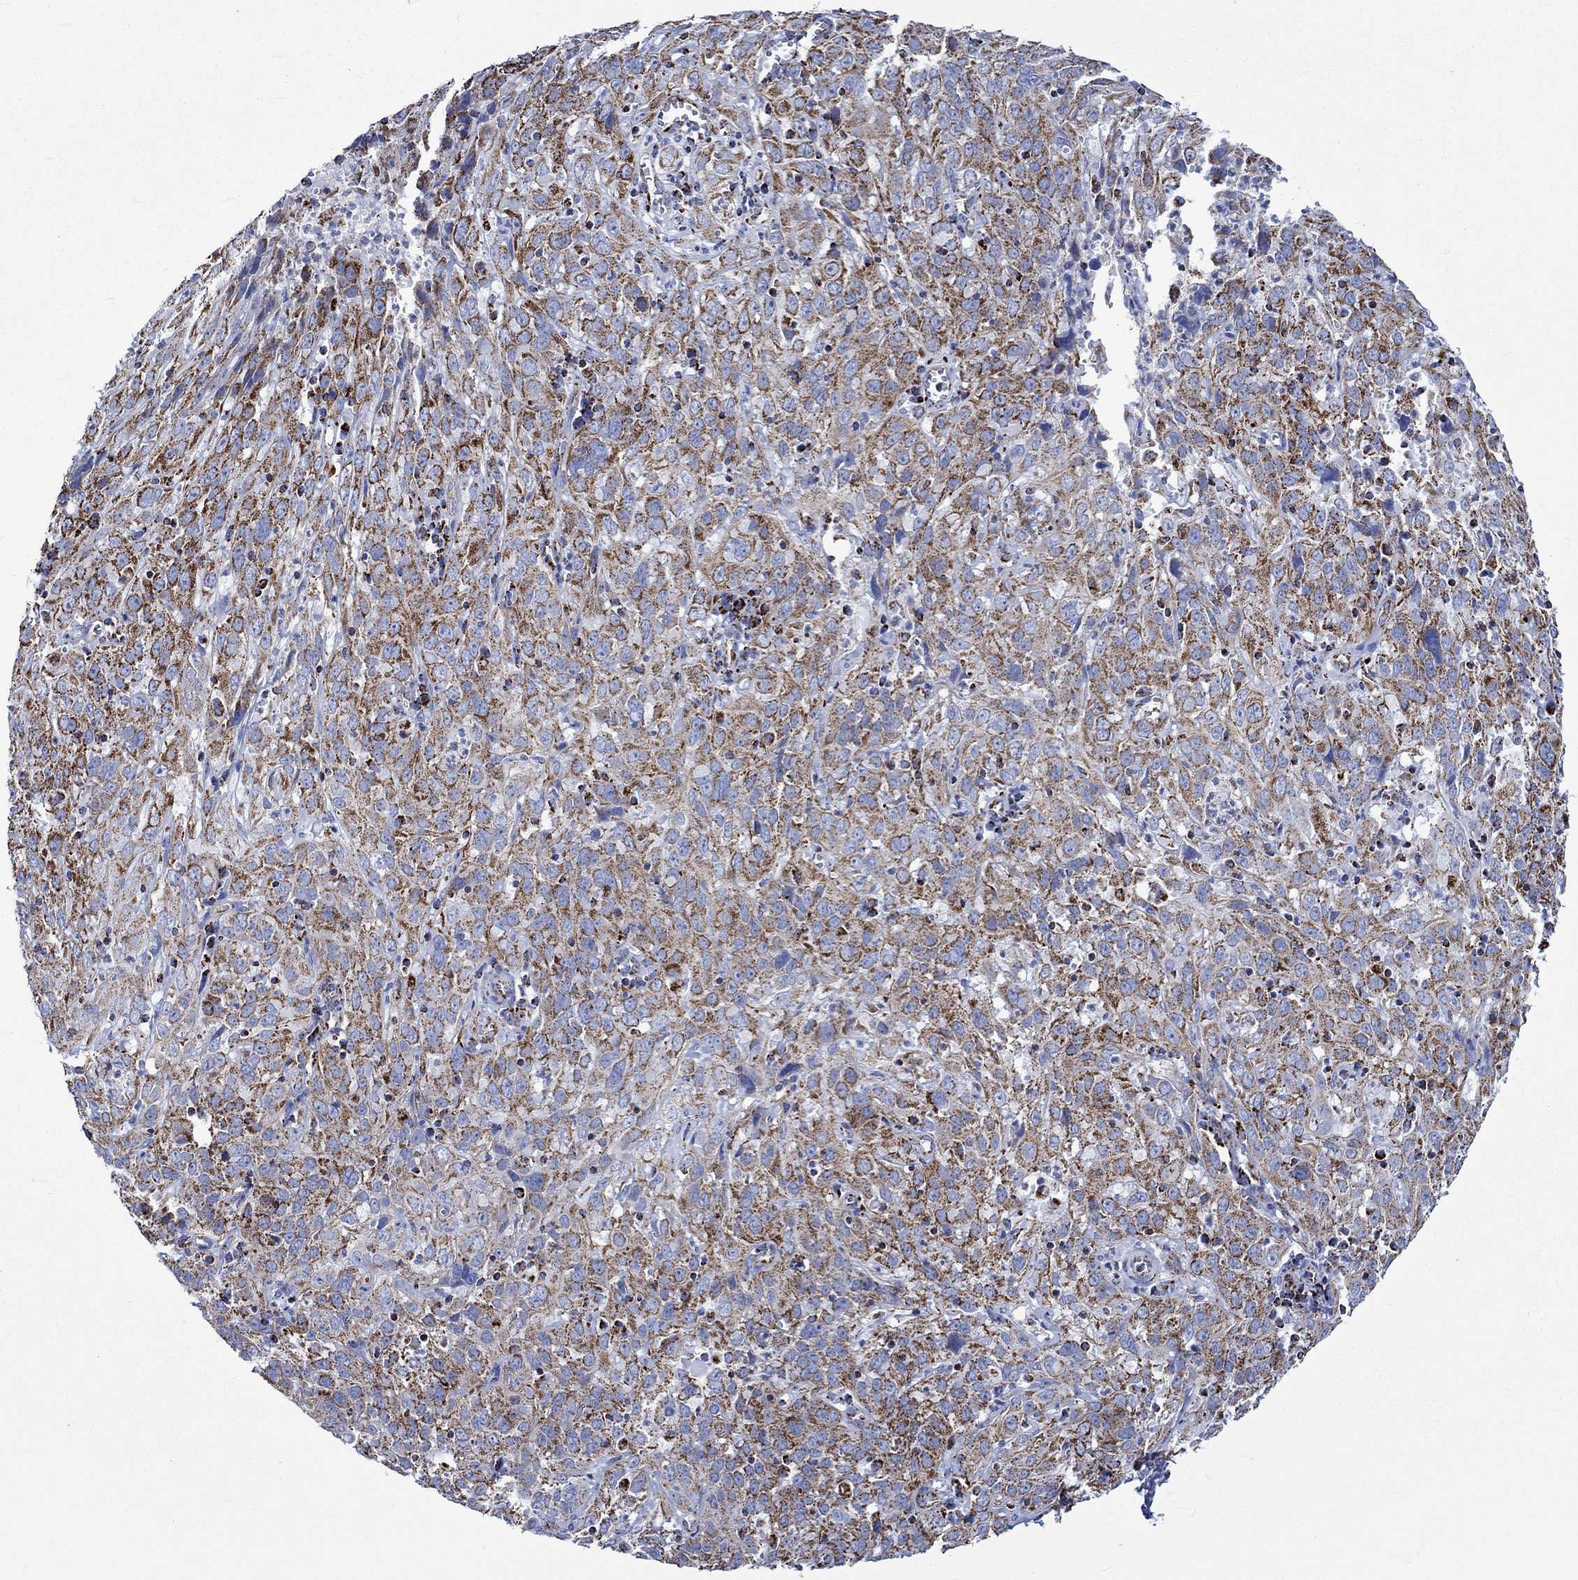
{"staining": {"intensity": "strong", "quantity": "25%-75%", "location": "cytoplasmic/membranous"}, "tissue": "cervical cancer", "cell_type": "Tumor cells", "image_type": "cancer", "snomed": [{"axis": "morphology", "description": "Squamous cell carcinoma, NOS"}, {"axis": "topography", "description": "Cervix"}], "caption": "Immunohistochemical staining of human cervical cancer (squamous cell carcinoma) displays strong cytoplasmic/membranous protein expression in approximately 25%-75% of tumor cells.", "gene": "RCE1", "patient": {"sex": "female", "age": 32}}